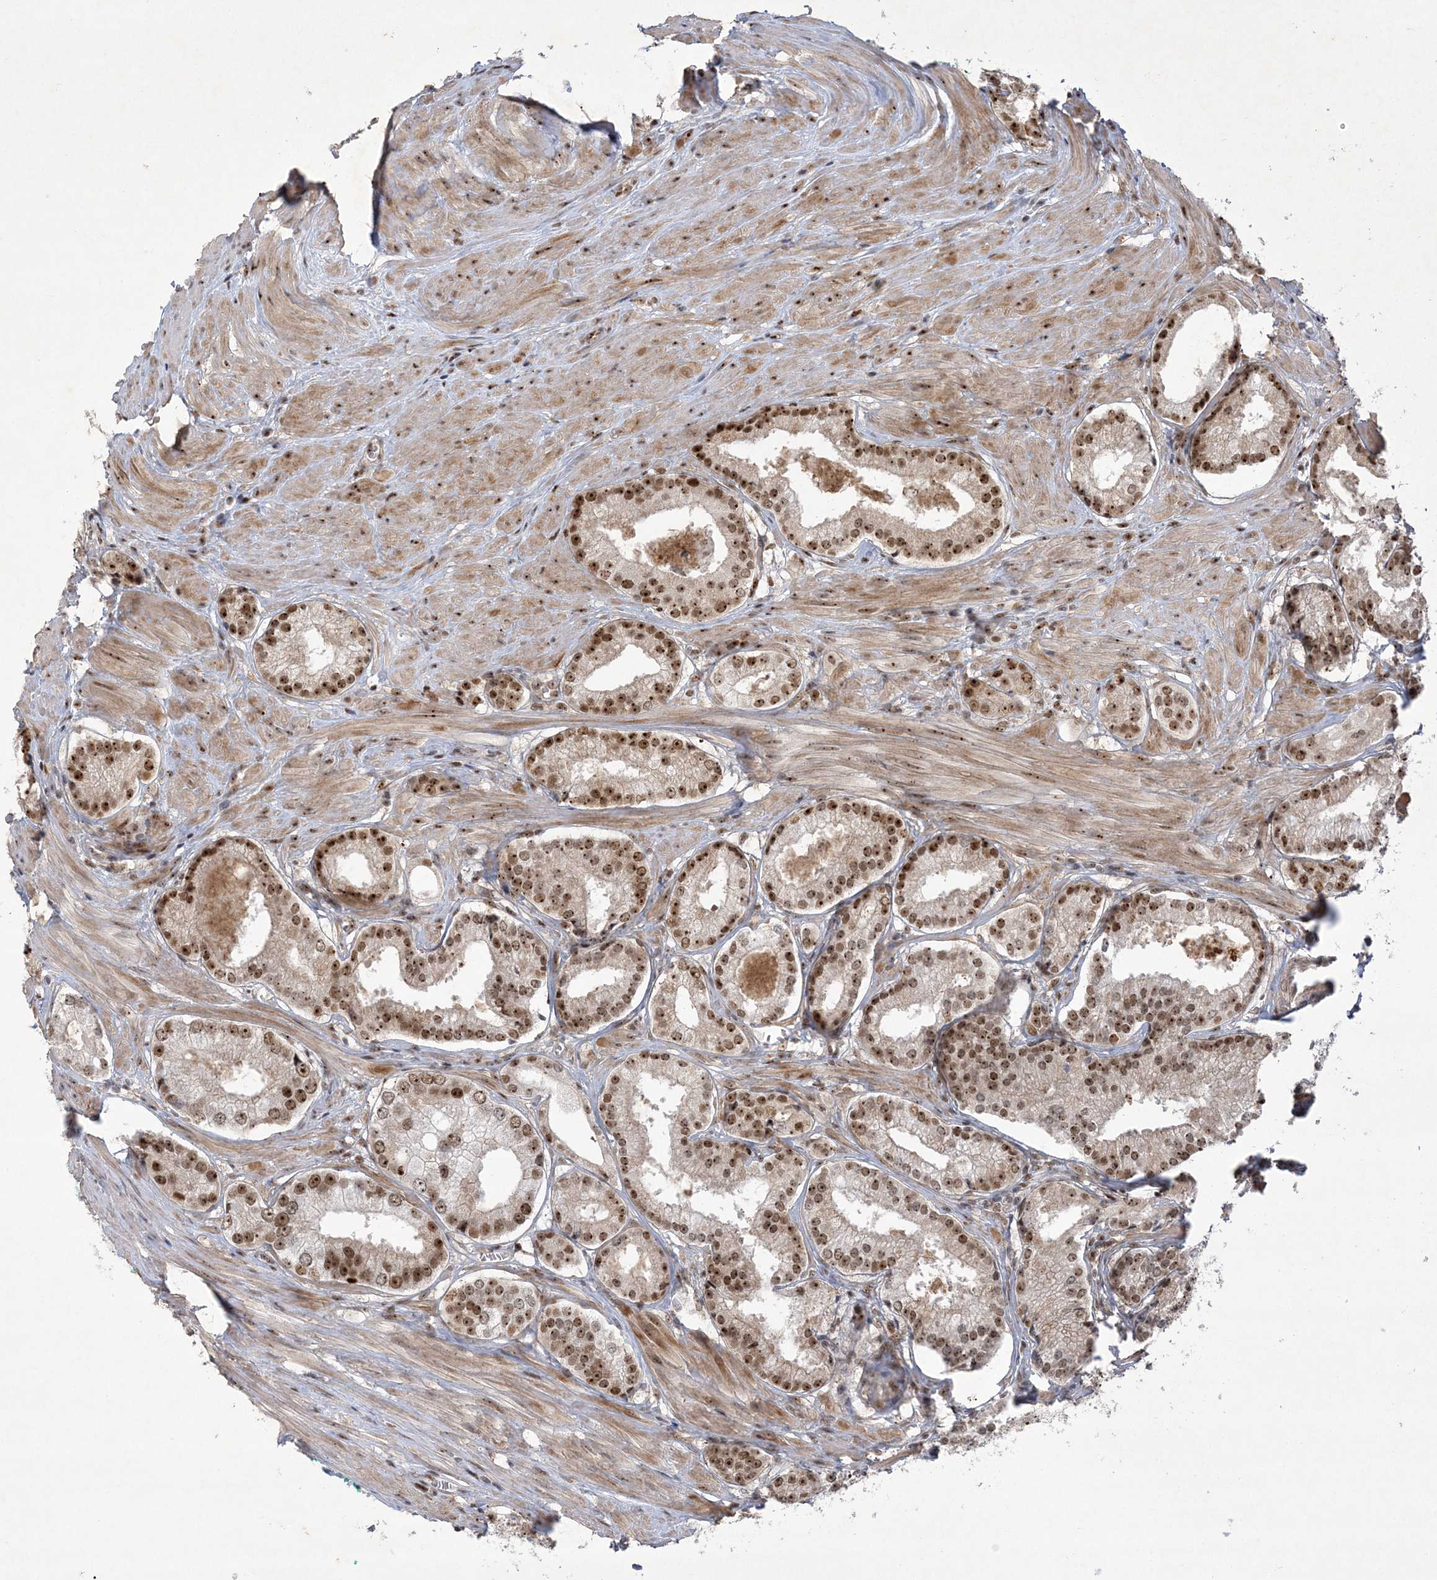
{"staining": {"intensity": "moderate", "quantity": "25%-75%", "location": "nuclear"}, "tissue": "prostate cancer", "cell_type": "Tumor cells", "image_type": "cancer", "snomed": [{"axis": "morphology", "description": "Adenocarcinoma, Low grade"}, {"axis": "topography", "description": "Prostate"}], "caption": "This image exhibits immunohistochemistry staining of prostate cancer (low-grade adenocarcinoma), with medium moderate nuclear expression in about 25%-75% of tumor cells.", "gene": "NPM3", "patient": {"sex": "male", "age": 54}}